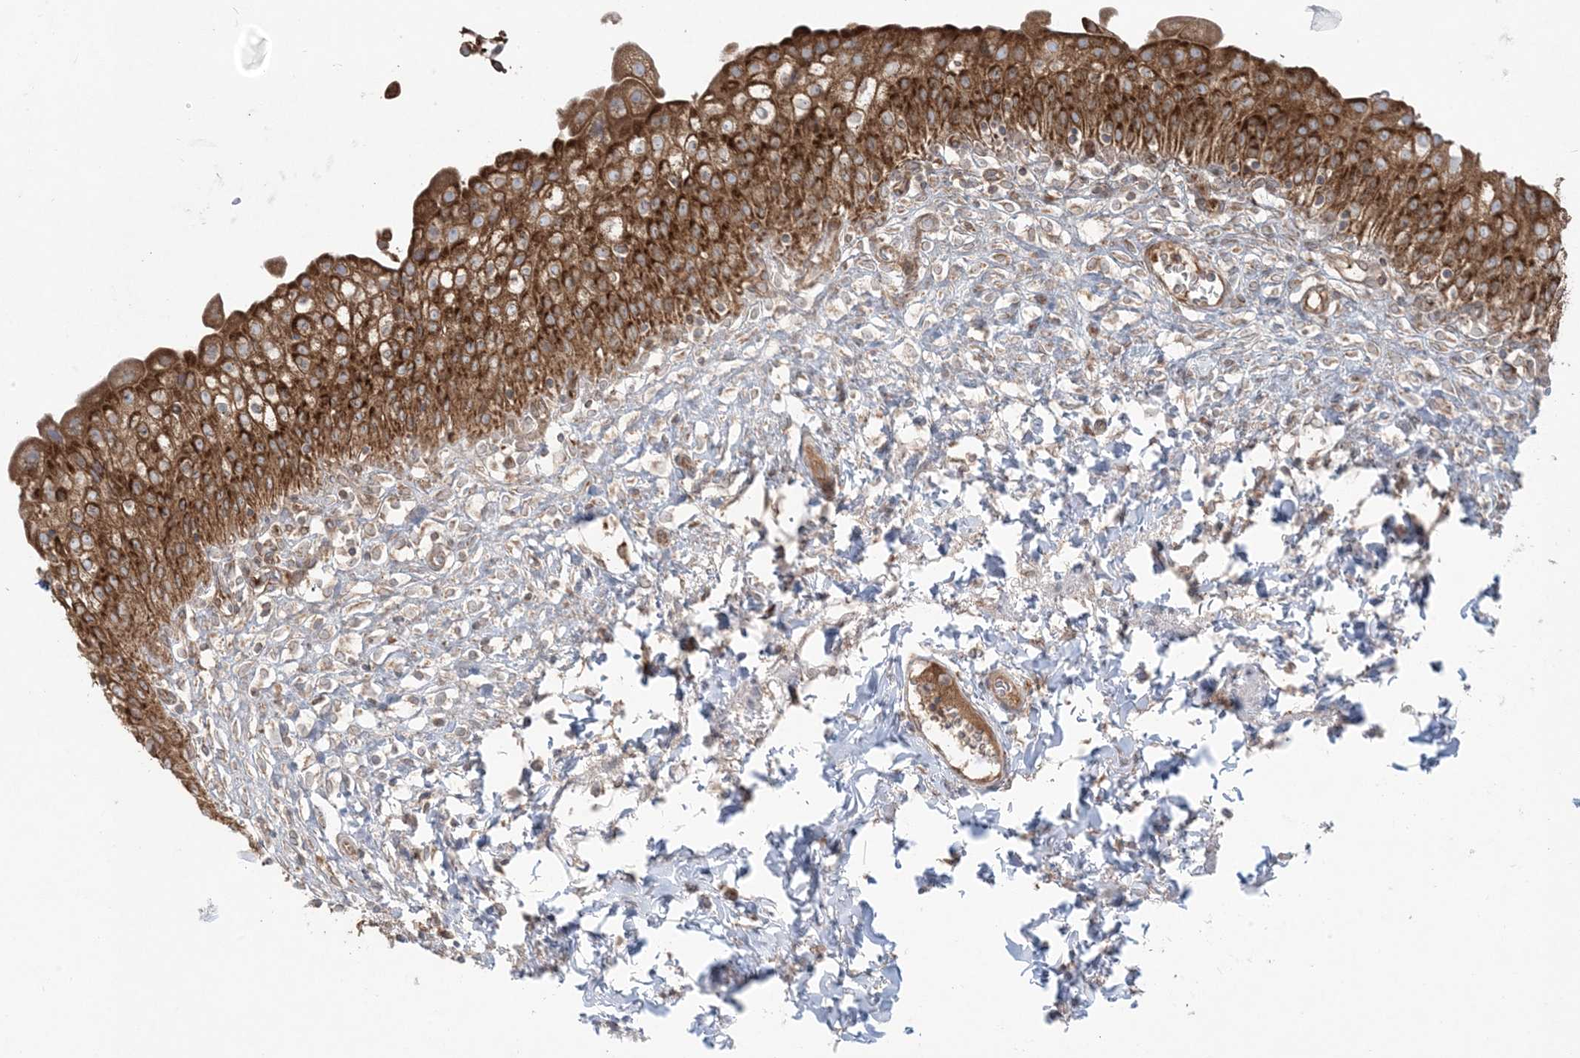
{"staining": {"intensity": "strong", "quantity": ">75%", "location": "cytoplasmic/membranous"}, "tissue": "urinary bladder", "cell_type": "Urothelial cells", "image_type": "normal", "snomed": [{"axis": "morphology", "description": "Normal tissue, NOS"}, {"axis": "topography", "description": "Urinary bladder"}], "caption": "Normal urinary bladder reveals strong cytoplasmic/membranous staining in about >75% of urothelial cells, visualized by immunohistochemistry.", "gene": "UBXN4", "patient": {"sex": "male", "age": 55}}